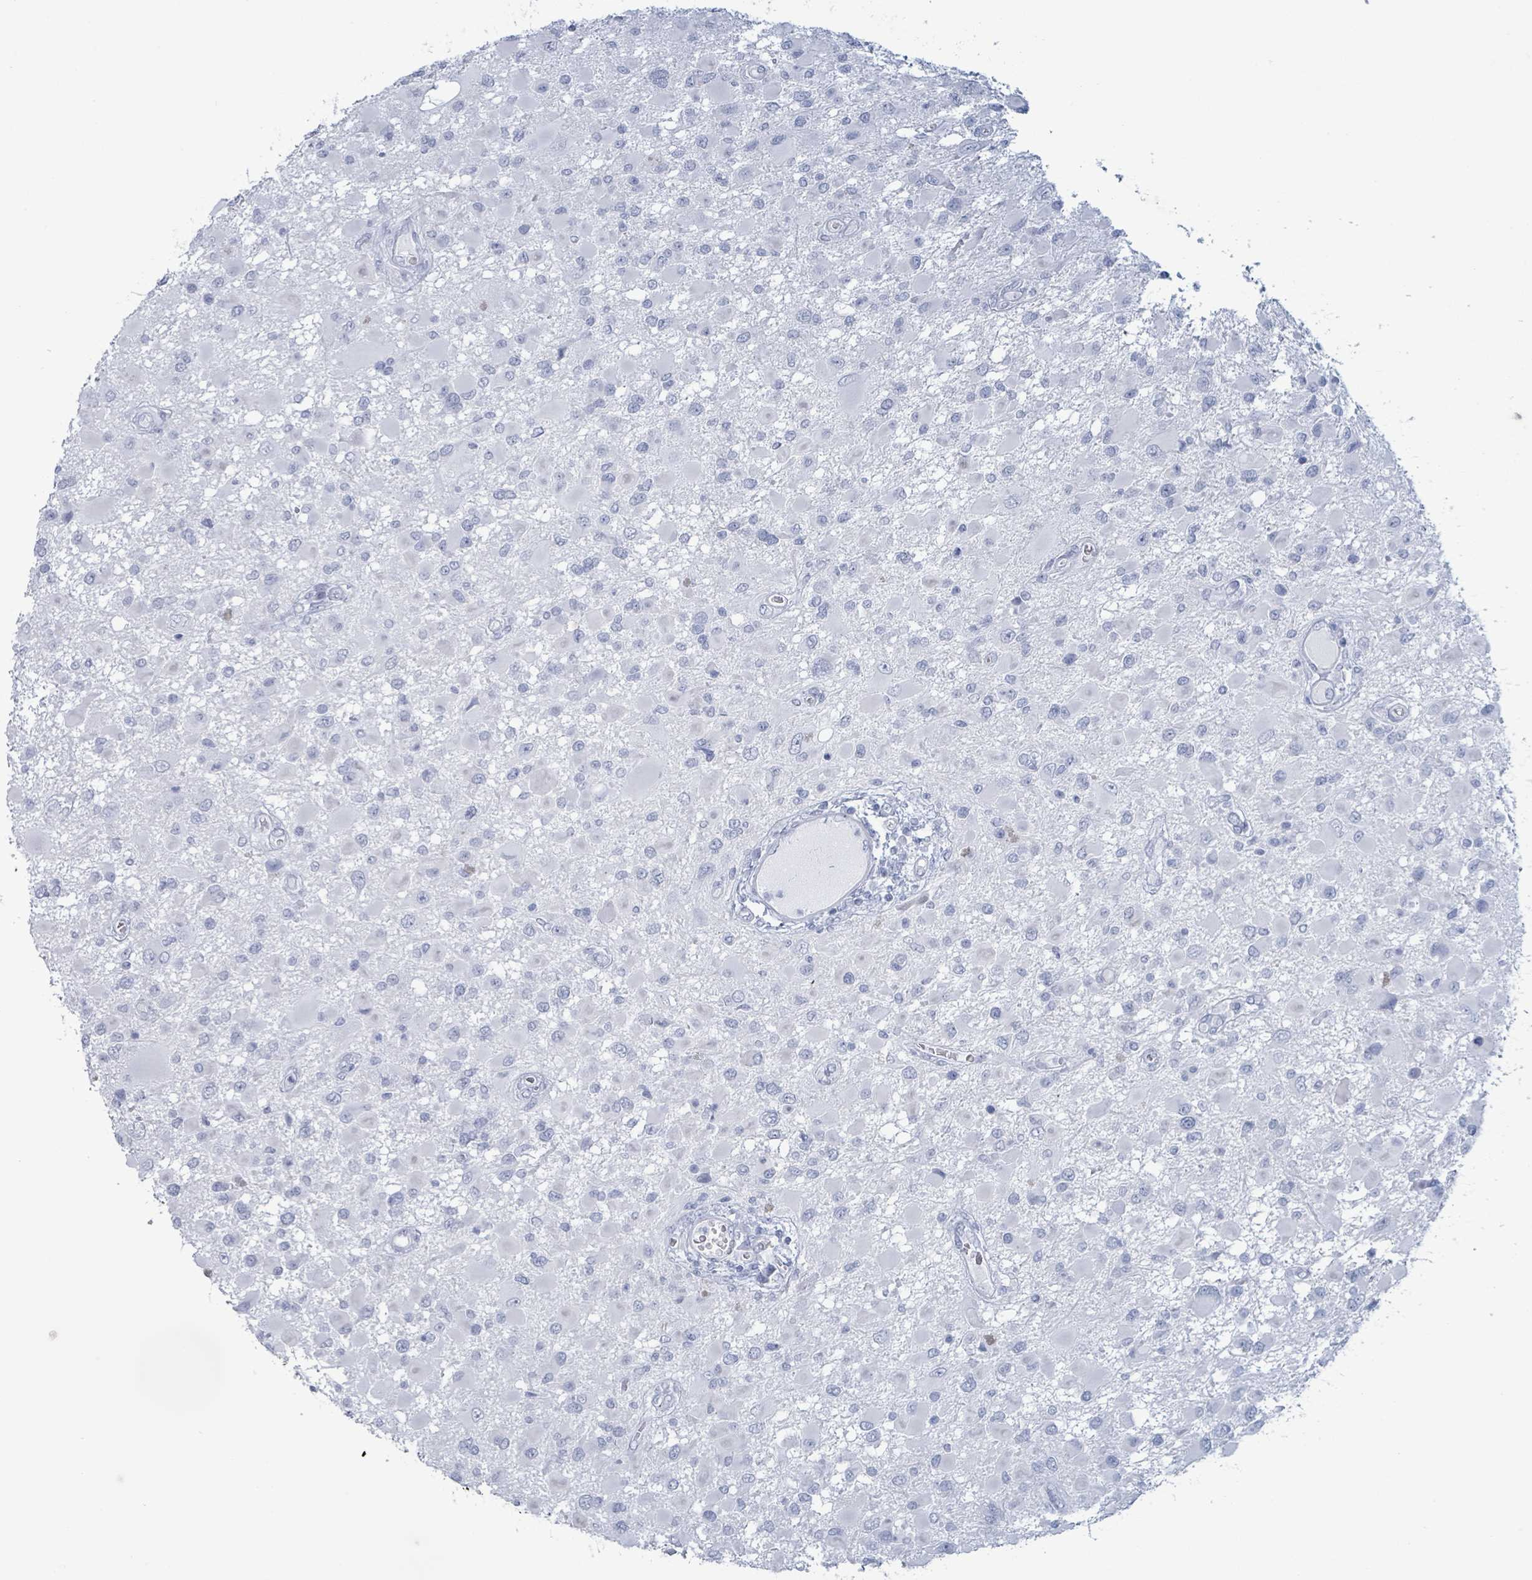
{"staining": {"intensity": "negative", "quantity": "none", "location": "none"}, "tissue": "glioma", "cell_type": "Tumor cells", "image_type": "cancer", "snomed": [{"axis": "morphology", "description": "Glioma, malignant, High grade"}, {"axis": "topography", "description": "Brain"}], "caption": "Malignant glioma (high-grade) stained for a protein using immunohistochemistry shows no positivity tumor cells.", "gene": "KRT8", "patient": {"sex": "male", "age": 53}}